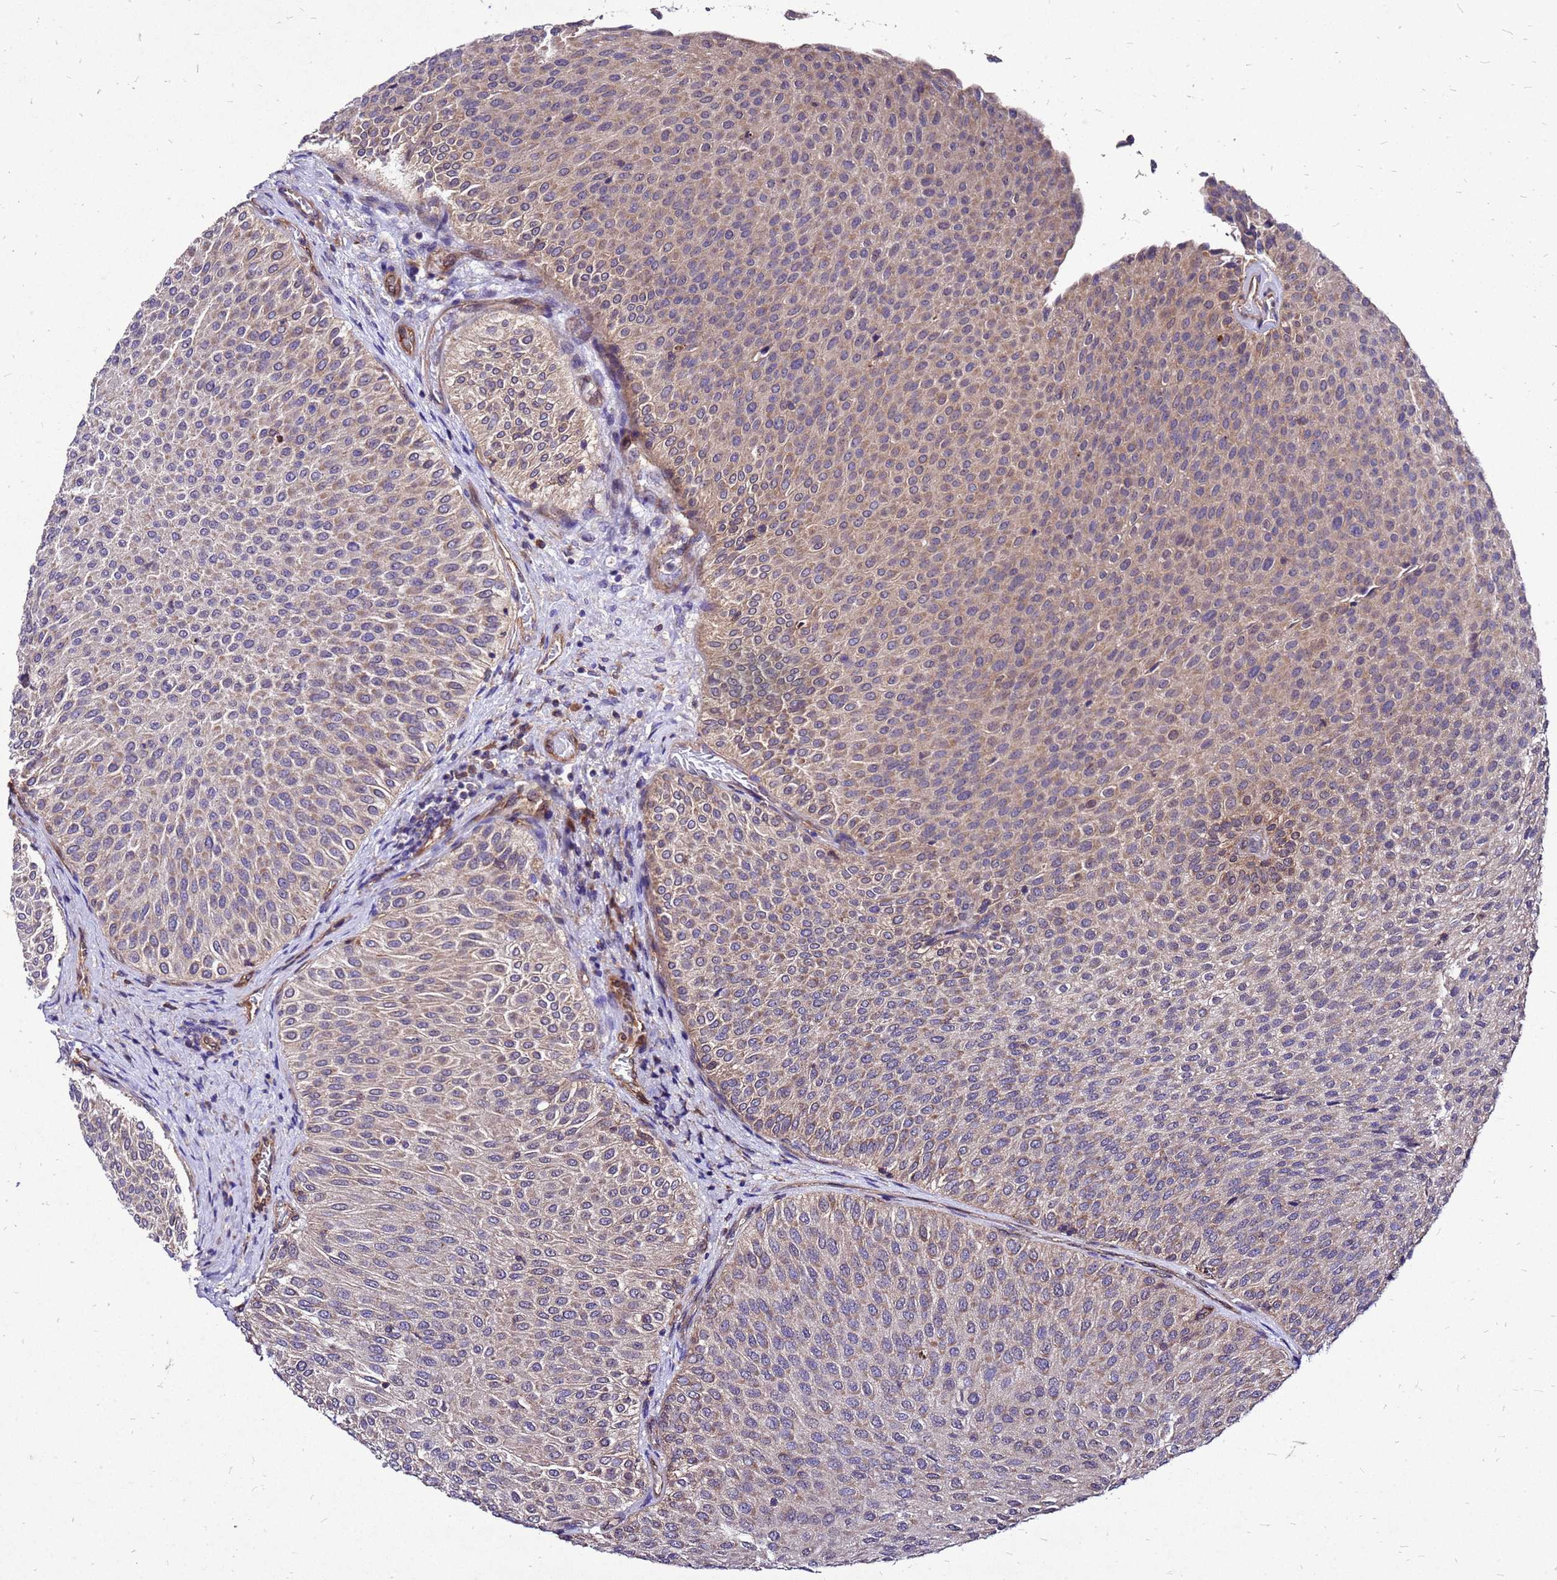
{"staining": {"intensity": "weak", "quantity": "25%-75%", "location": "cytoplasmic/membranous"}, "tissue": "urothelial cancer", "cell_type": "Tumor cells", "image_type": "cancer", "snomed": [{"axis": "morphology", "description": "Urothelial carcinoma, Low grade"}, {"axis": "topography", "description": "Urinary bladder"}], "caption": "A brown stain shows weak cytoplasmic/membranous staining of a protein in human urothelial carcinoma (low-grade) tumor cells.", "gene": "DUSP23", "patient": {"sex": "male", "age": 78}}